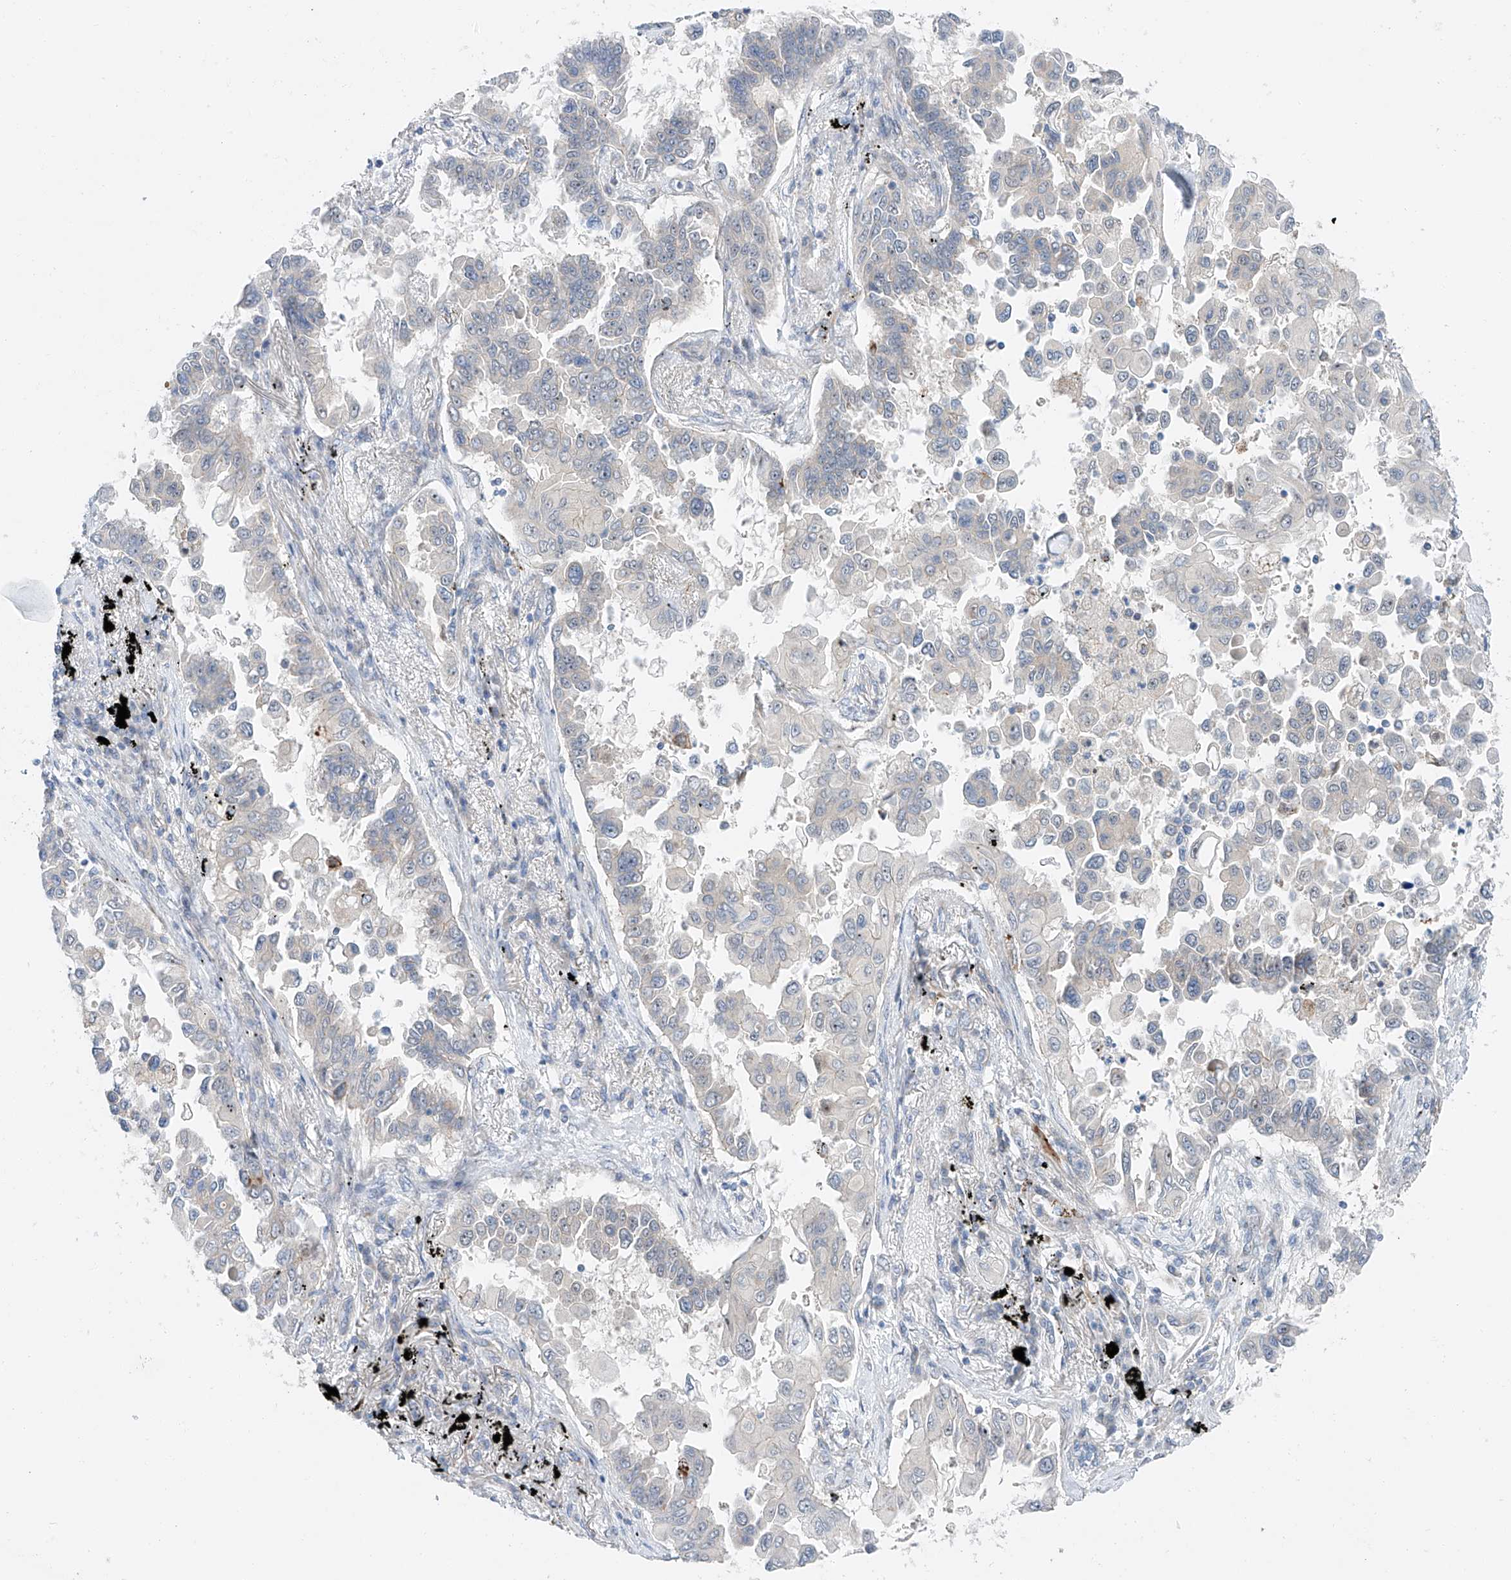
{"staining": {"intensity": "negative", "quantity": "none", "location": "none"}, "tissue": "lung cancer", "cell_type": "Tumor cells", "image_type": "cancer", "snomed": [{"axis": "morphology", "description": "Adenocarcinoma, NOS"}, {"axis": "topography", "description": "Lung"}], "caption": "IHC histopathology image of neoplastic tissue: lung cancer (adenocarcinoma) stained with DAB (3,3'-diaminobenzidine) exhibits no significant protein positivity in tumor cells.", "gene": "CLDND1", "patient": {"sex": "female", "age": 67}}